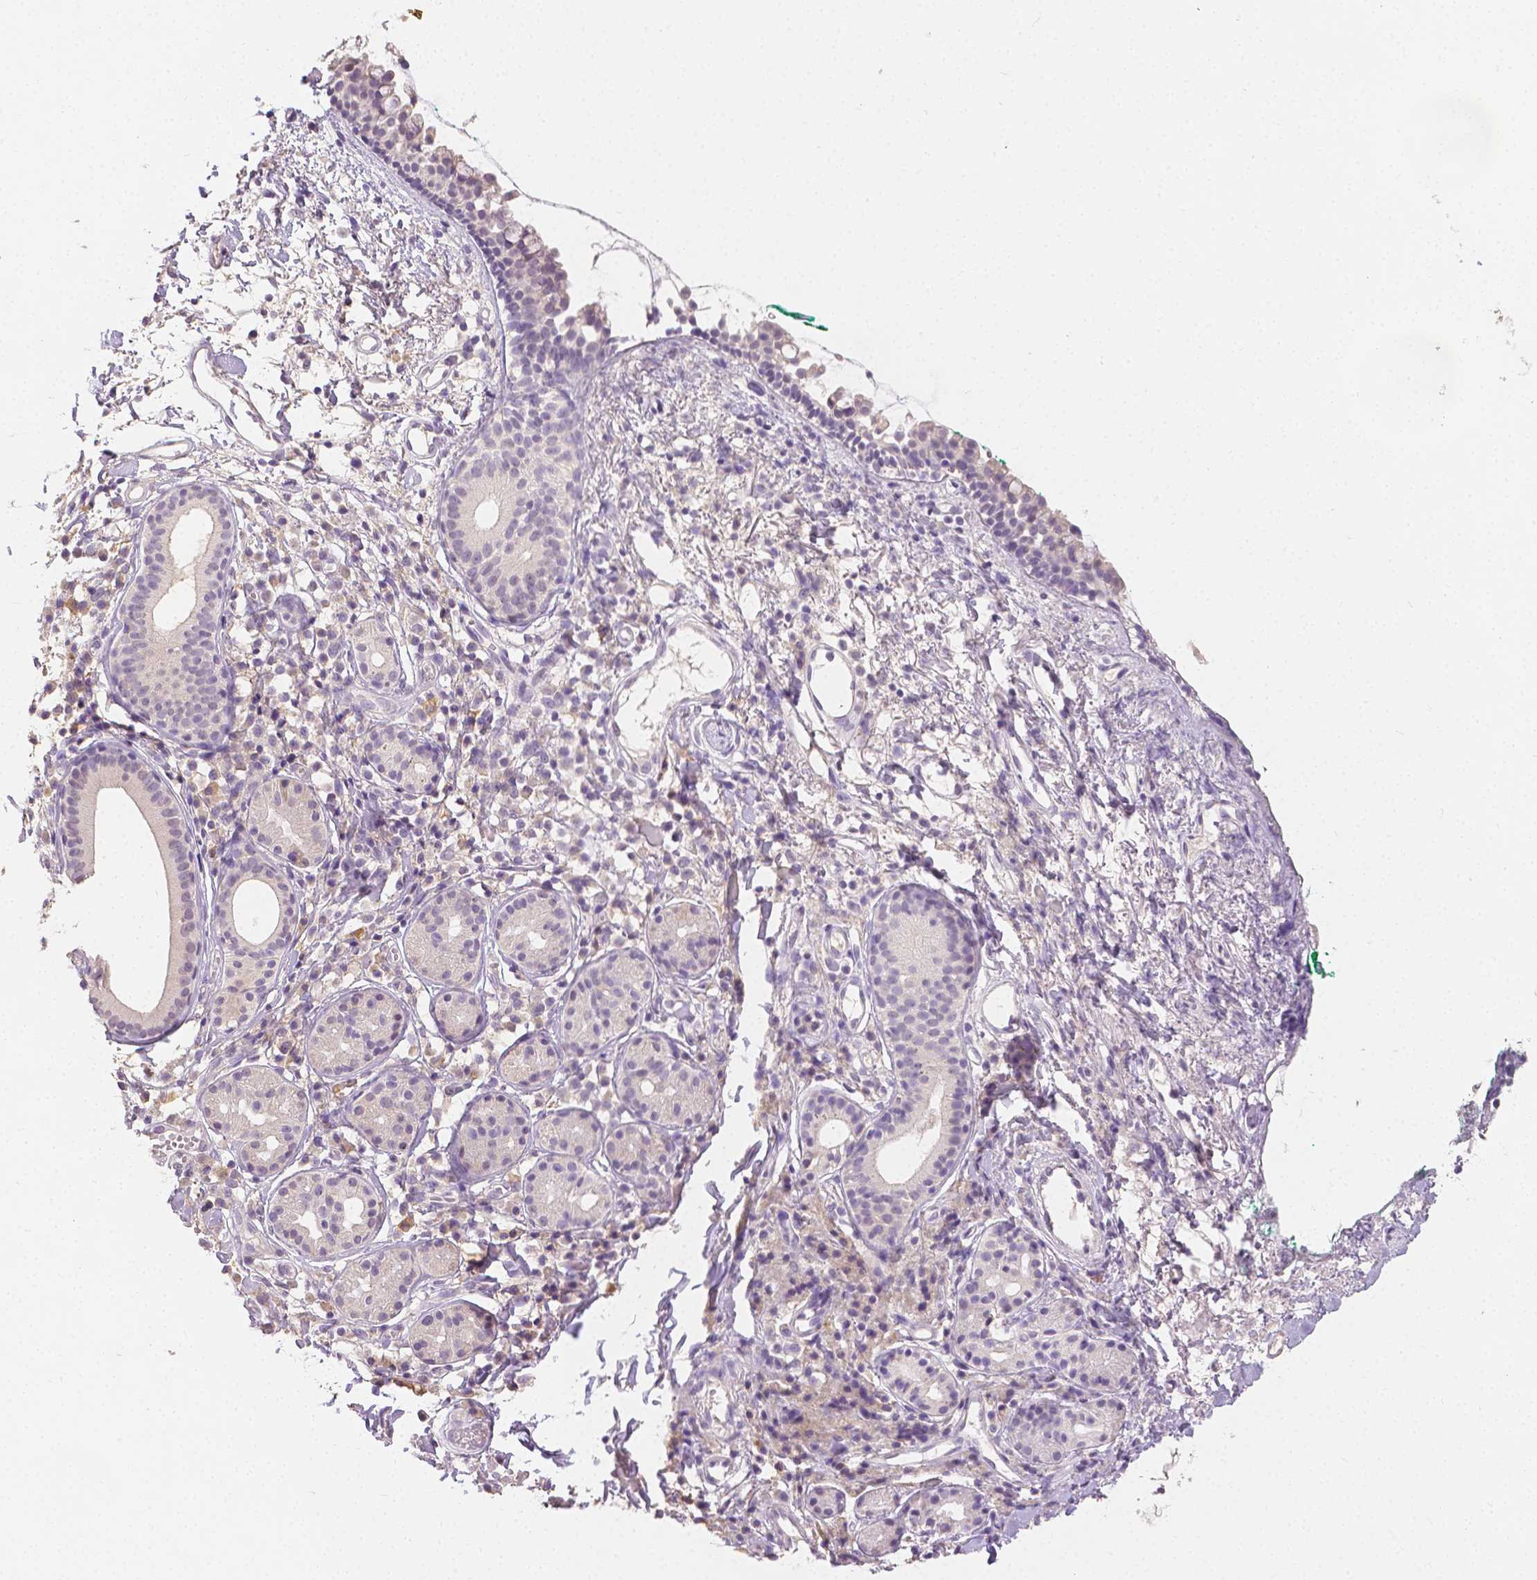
{"staining": {"intensity": "weak", "quantity": "<25%", "location": "cytoplasmic/membranous"}, "tissue": "nasopharynx", "cell_type": "Respiratory epithelial cells", "image_type": "normal", "snomed": [{"axis": "morphology", "description": "Normal tissue, NOS"}, {"axis": "morphology", "description": "Basal cell carcinoma"}, {"axis": "topography", "description": "Cartilage tissue"}, {"axis": "topography", "description": "Nasopharynx"}, {"axis": "topography", "description": "Oral tissue"}], "caption": "IHC of benign human nasopharynx exhibits no staining in respiratory epithelial cells. The staining was performed using DAB to visualize the protein expression in brown, while the nuclei were stained in blue with hematoxylin (Magnification: 20x).", "gene": "TGM1", "patient": {"sex": "female", "age": 77}}